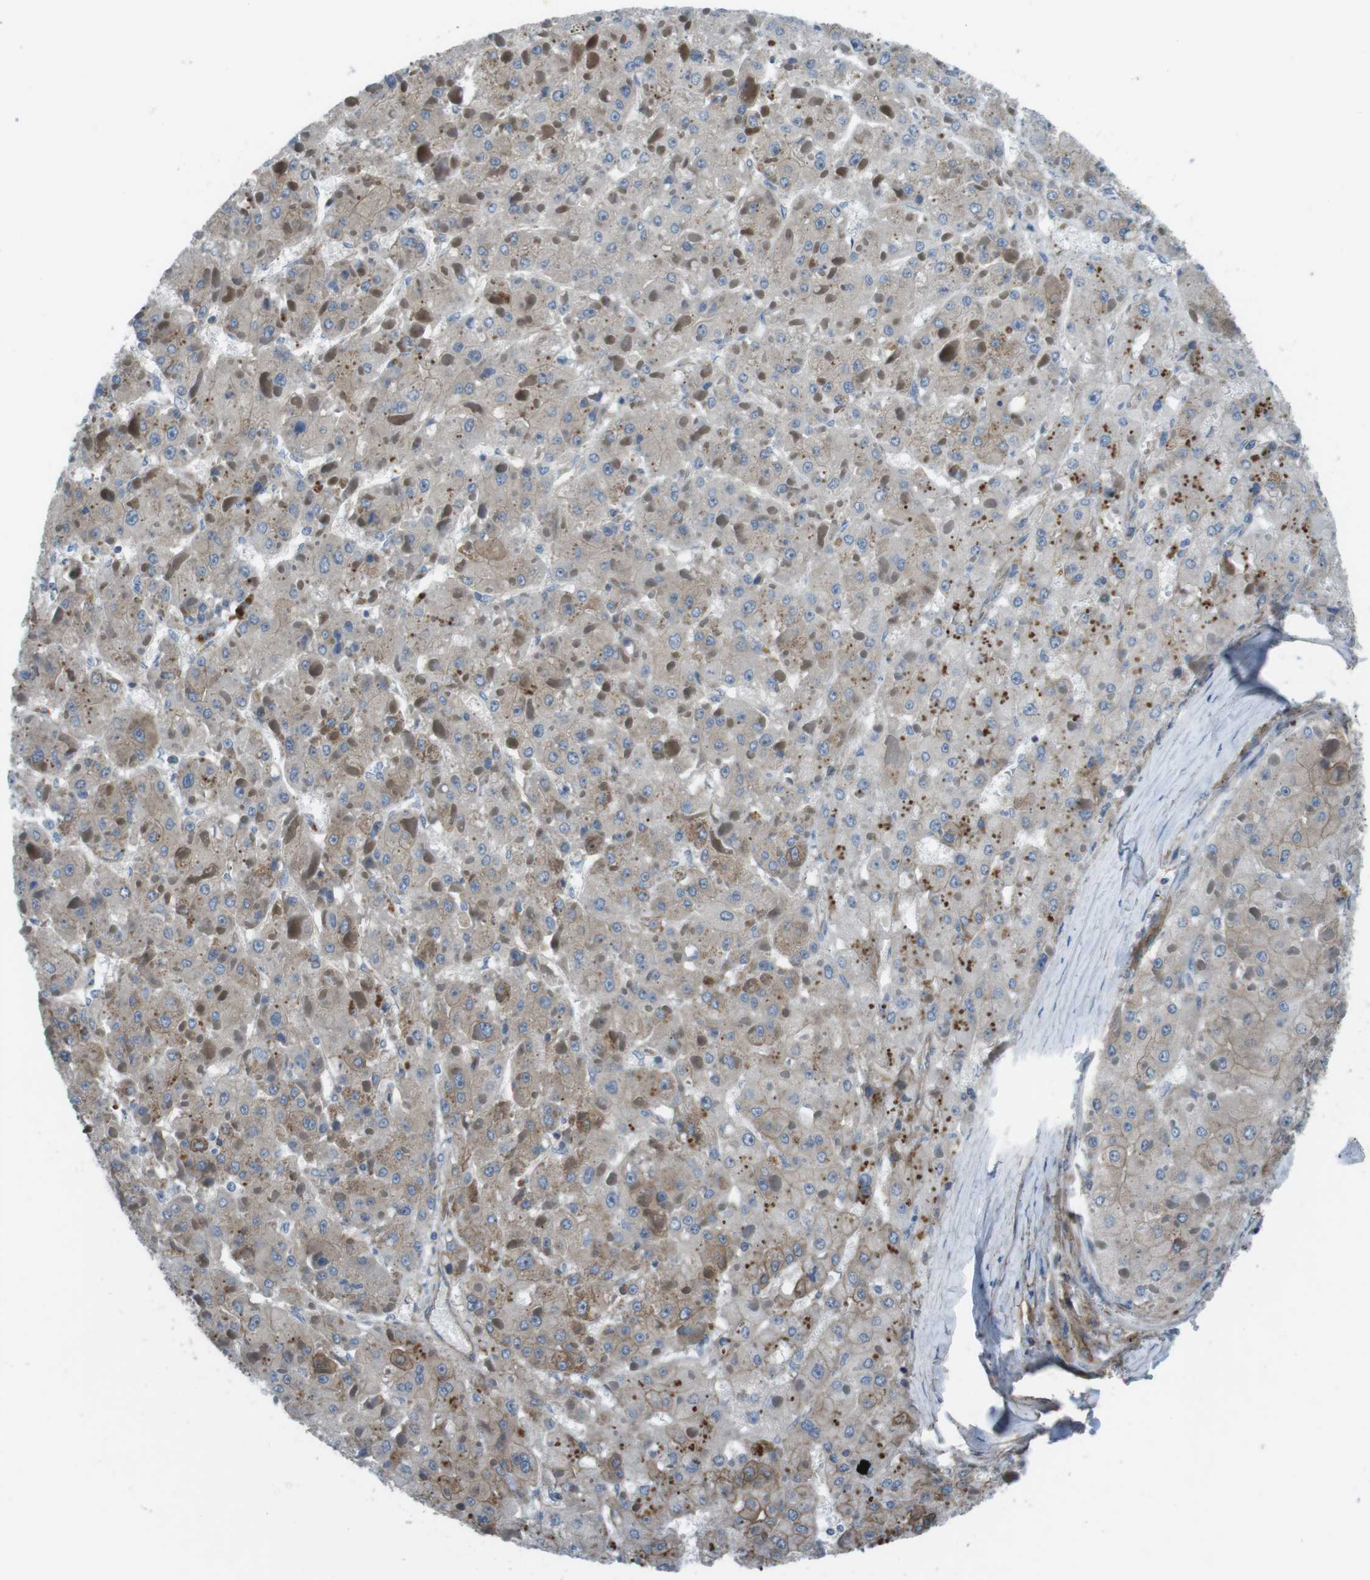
{"staining": {"intensity": "weak", "quantity": ">75%", "location": "cytoplasmic/membranous"}, "tissue": "liver cancer", "cell_type": "Tumor cells", "image_type": "cancer", "snomed": [{"axis": "morphology", "description": "Carcinoma, Hepatocellular, NOS"}, {"axis": "topography", "description": "Liver"}], "caption": "Liver hepatocellular carcinoma stained for a protein (brown) reveals weak cytoplasmic/membranous positive staining in about >75% of tumor cells.", "gene": "FAM174B", "patient": {"sex": "female", "age": 73}}